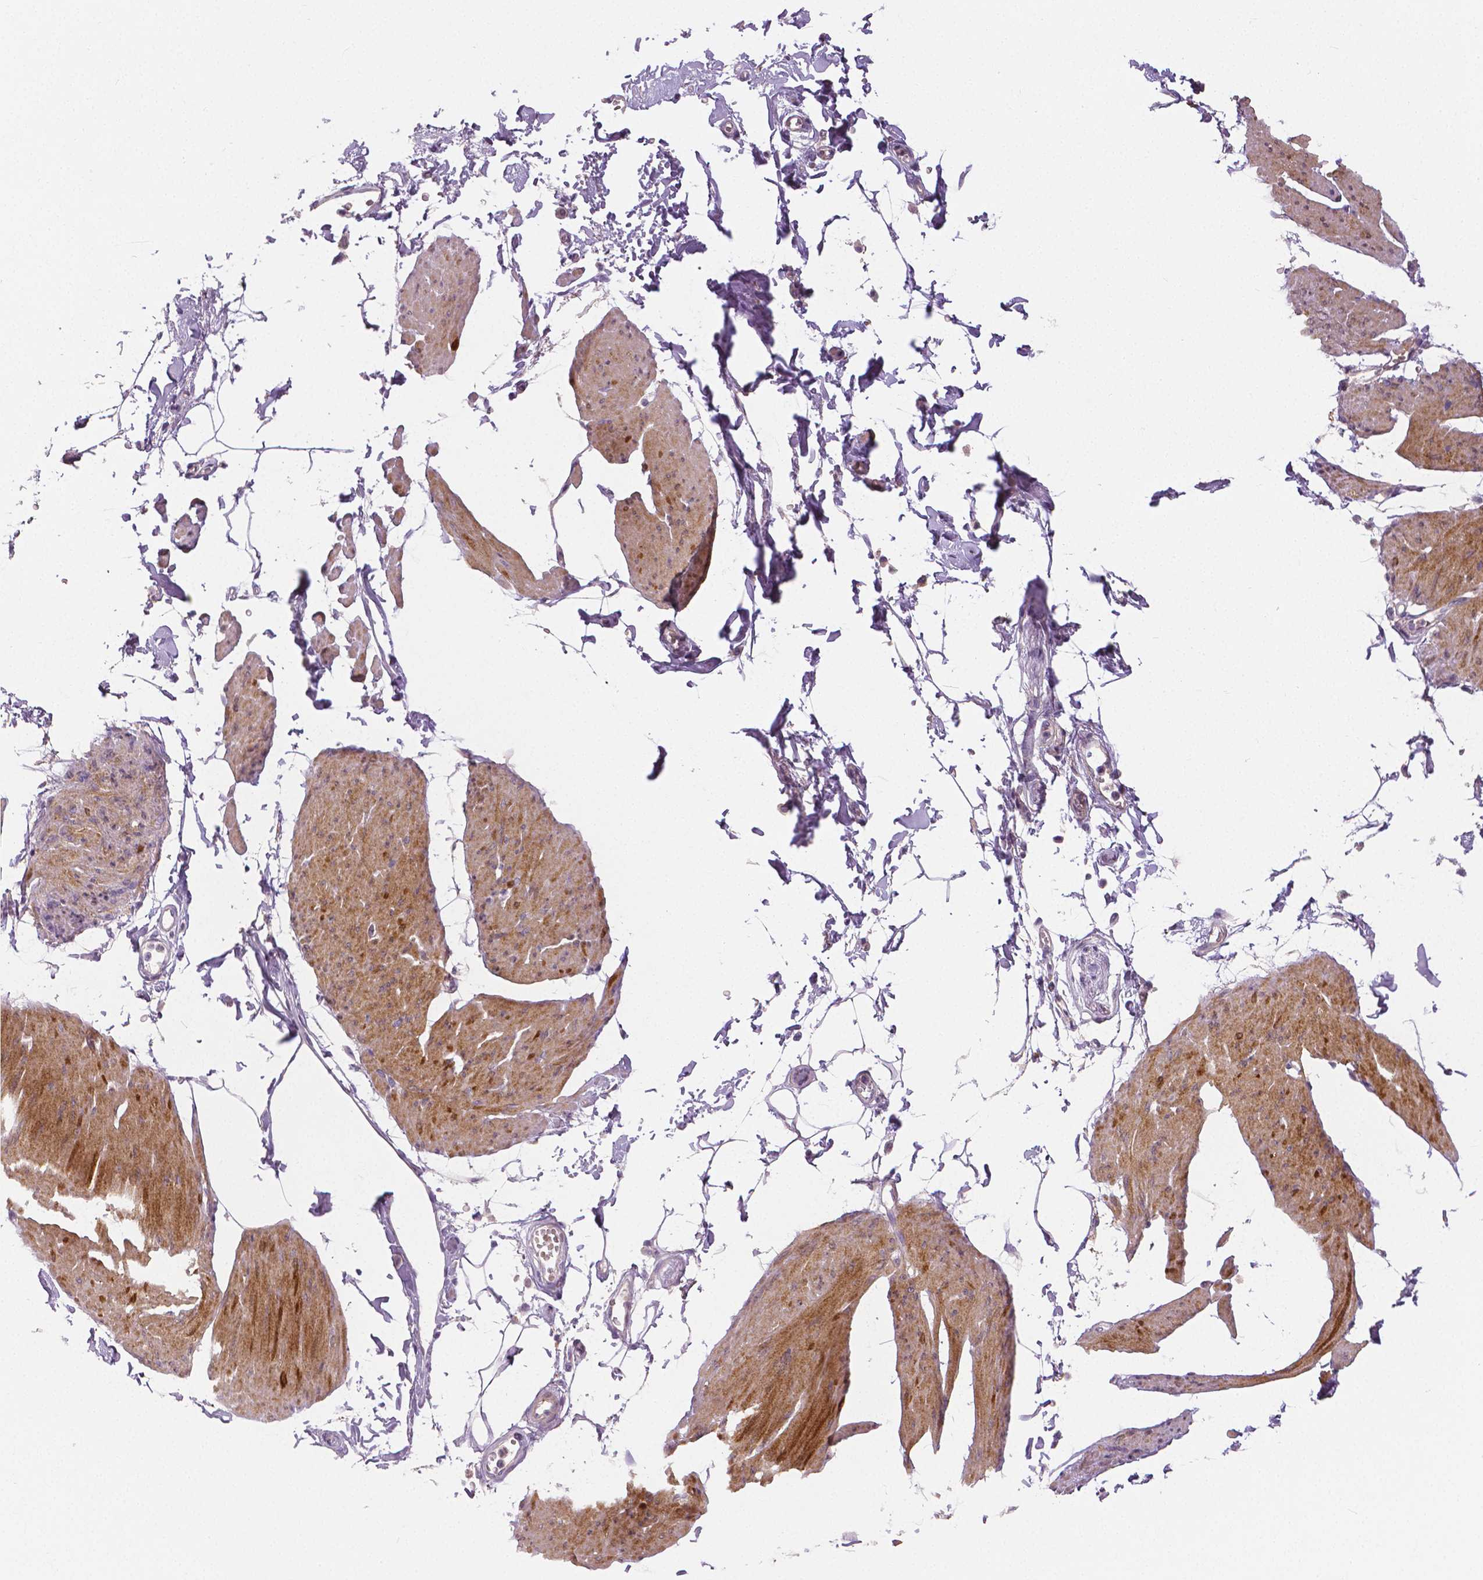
{"staining": {"intensity": "strong", "quantity": "25%-75%", "location": "cytoplasmic/membranous"}, "tissue": "smooth muscle", "cell_type": "Smooth muscle cells", "image_type": "normal", "snomed": [{"axis": "morphology", "description": "Normal tissue, NOS"}, {"axis": "topography", "description": "Adipose tissue"}, {"axis": "topography", "description": "Smooth muscle"}, {"axis": "topography", "description": "Peripheral nerve tissue"}], "caption": "The micrograph demonstrates staining of unremarkable smooth muscle, revealing strong cytoplasmic/membranous protein expression (brown color) within smooth muscle cells.", "gene": "FLT1", "patient": {"sex": "male", "age": 83}}